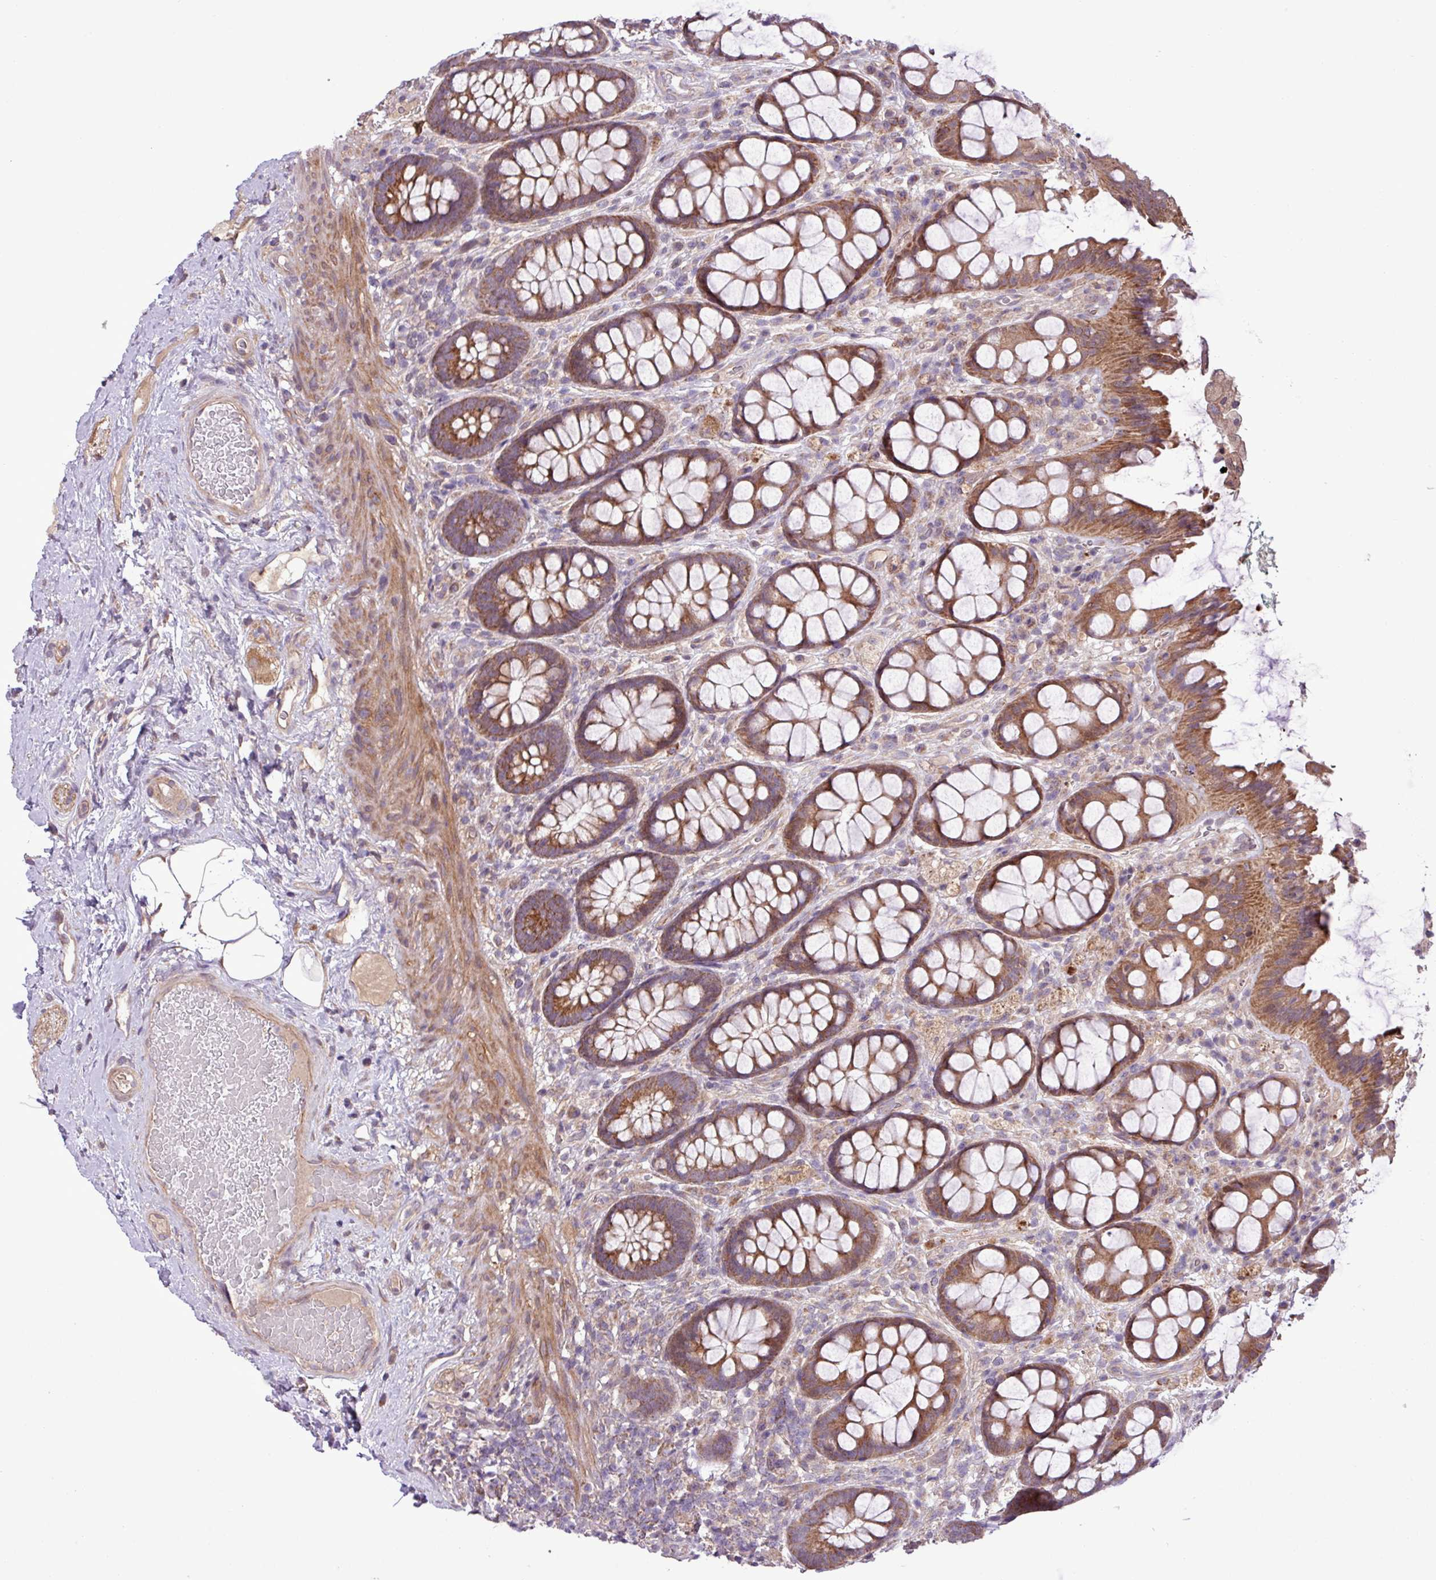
{"staining": {"intensity": "moderate", "quantity": ">75%", "location": "cytoplasmic/membranous"}, "tissue": "rectum", "cell_type": "Glandular cells", "image_type": "normal", "snomed": [{"axis": "morphology", "description": "Normal tissue, NOS"}, {"axis": "topography", "description": "Rectum"}], "caption": "Moderate cytoplasmic/membranous protein staining is appreciated in about >75% of glandular cells in rectum.", "gene": "TIMM10B", "patient": {"sex": "female", "age": 67}}